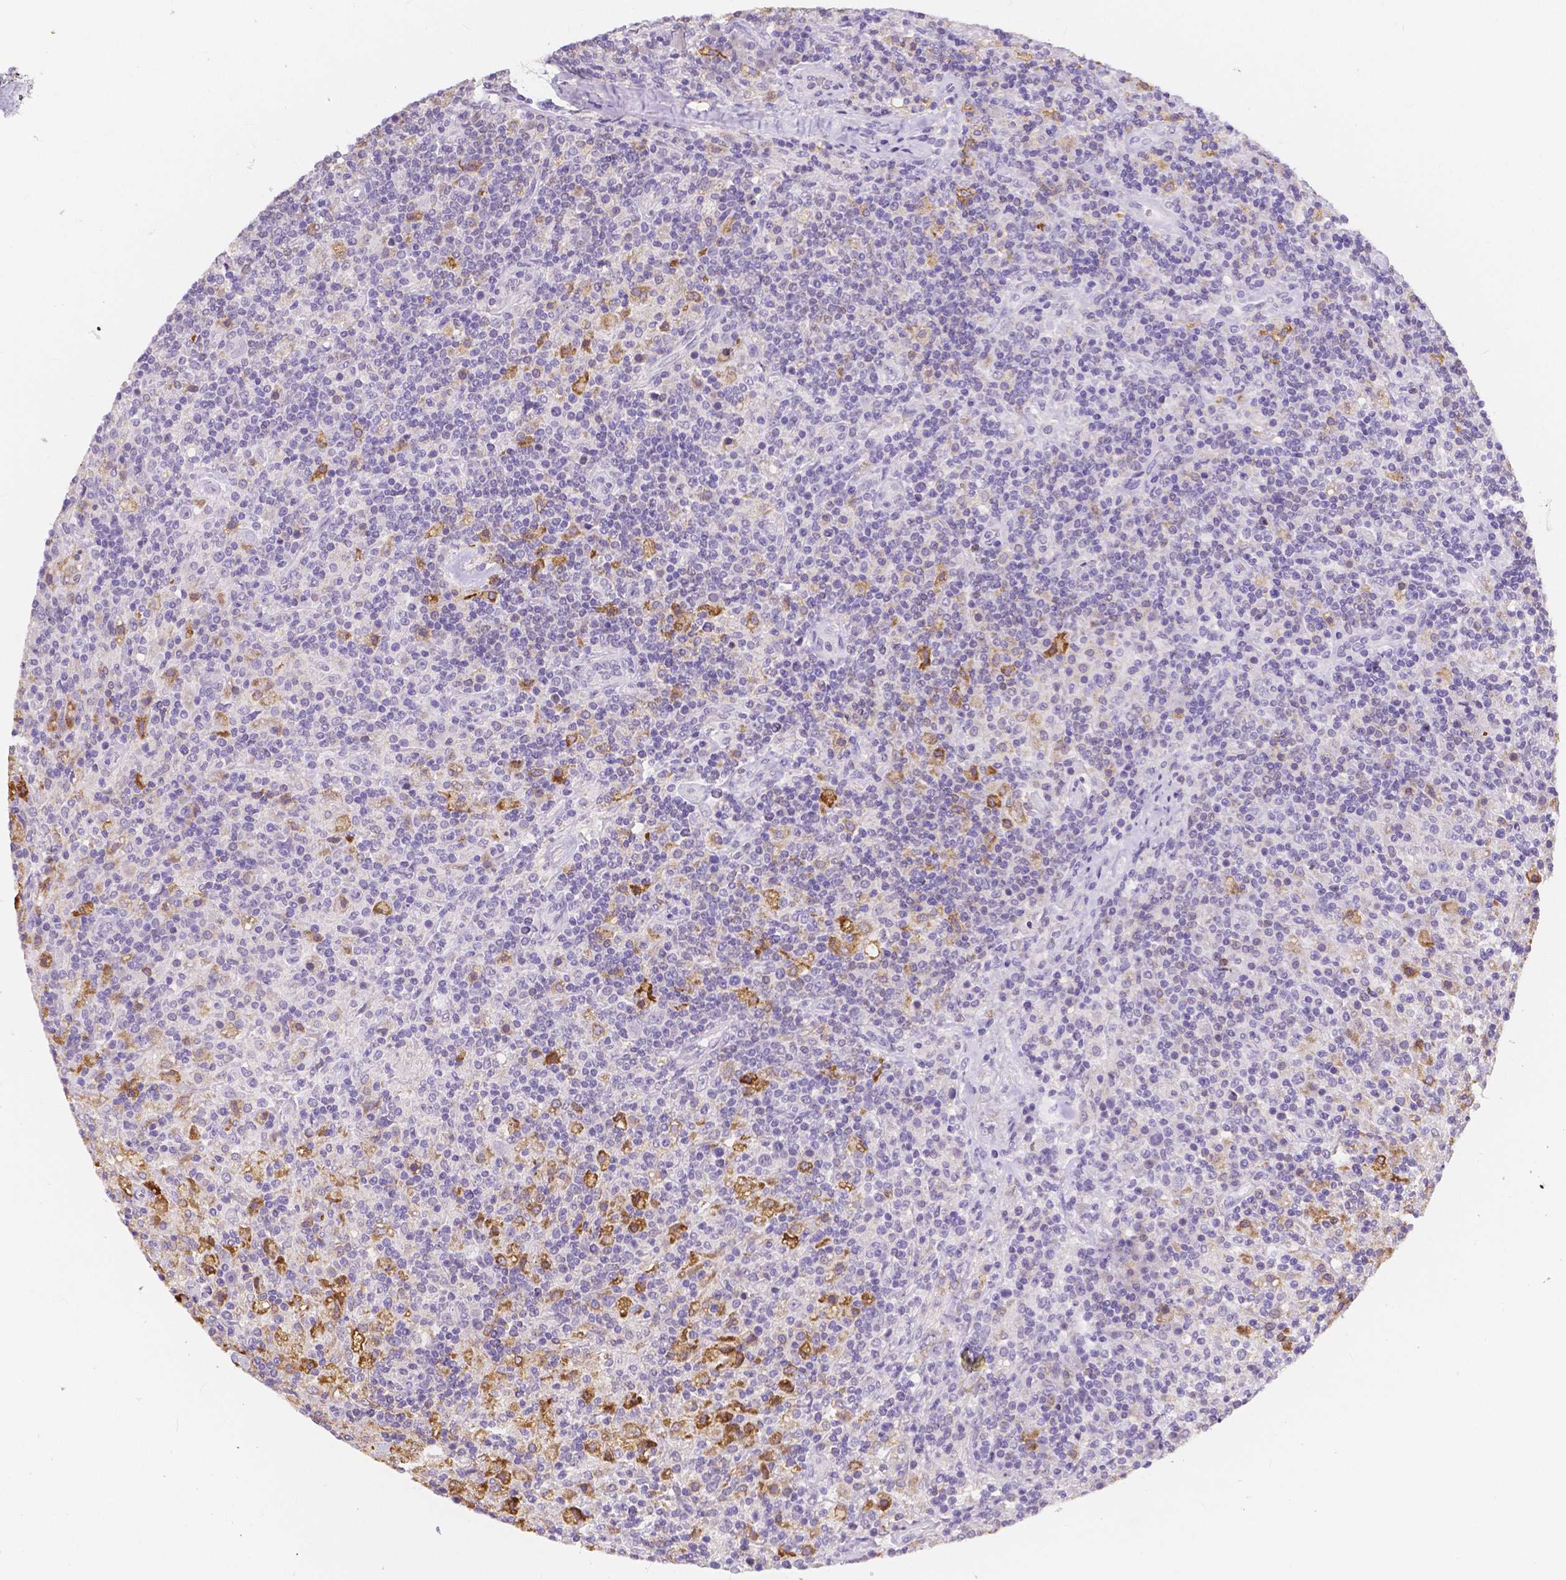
{"staining": {"intensity": "moderate", "quantity": ">75%", "location": "cytoplasmic/membranous"}, "tissue": "lymphoma", "cell_type": "Tumor cells", "image_type": "cancer", "snomed": [{"axis": "morphology", "description": "Hodgkin's disease, NOS"}, {"axis": "topography", "description": "Lymph node"}], "caption": "Immunohistochemistry image of human Hodgkin's disease stained for a protein (brown), which demonstrates medium levels of moderate cytoplasmic/membranous staining in approximately >75% of tumor cells.", "gene": "ACP5", "patient": {"sex": "male", "age": 70}}